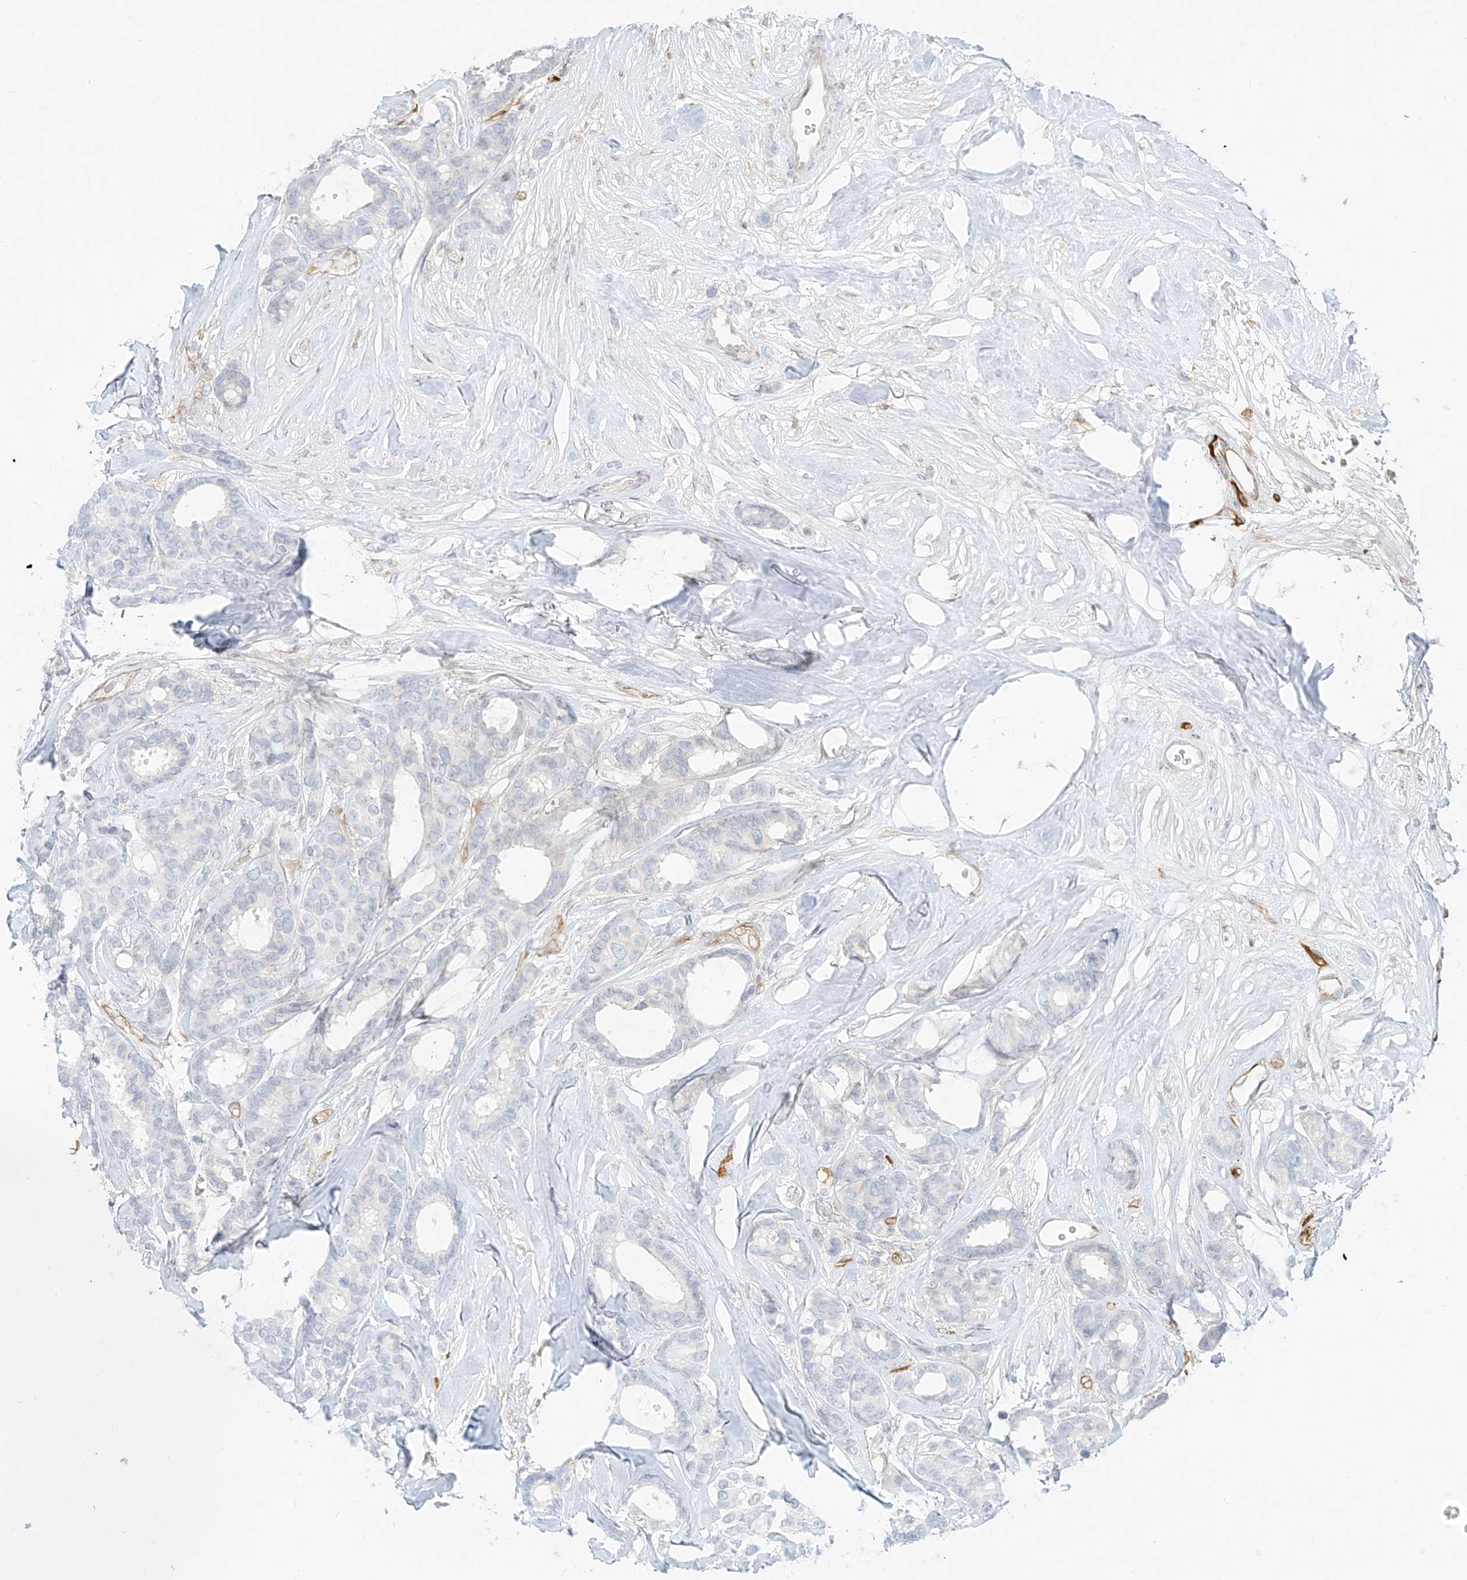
{"staining": {"intensity": "negative", "quantity": "none", "location": "none"}, "tissue": "breast cancer", "cell_type": "Tumor cells", "image_type": "cancer", "snomed": [{"axis": "morphology", "description": "Duct carcinoma"}, {"axis": "topography", "description": "Breast"}], "caption": "IHC photomicrograph of human breast cancer stained for a protein (brown), which demonstrates no positivity in tumor cells. (Brightfield microscopy of DAB (3,3'-diaminobenzidine) immunohistochemistry at high magnification).", "gene": "NHSL1", "patient": {"sex": "female", "age": 87}}